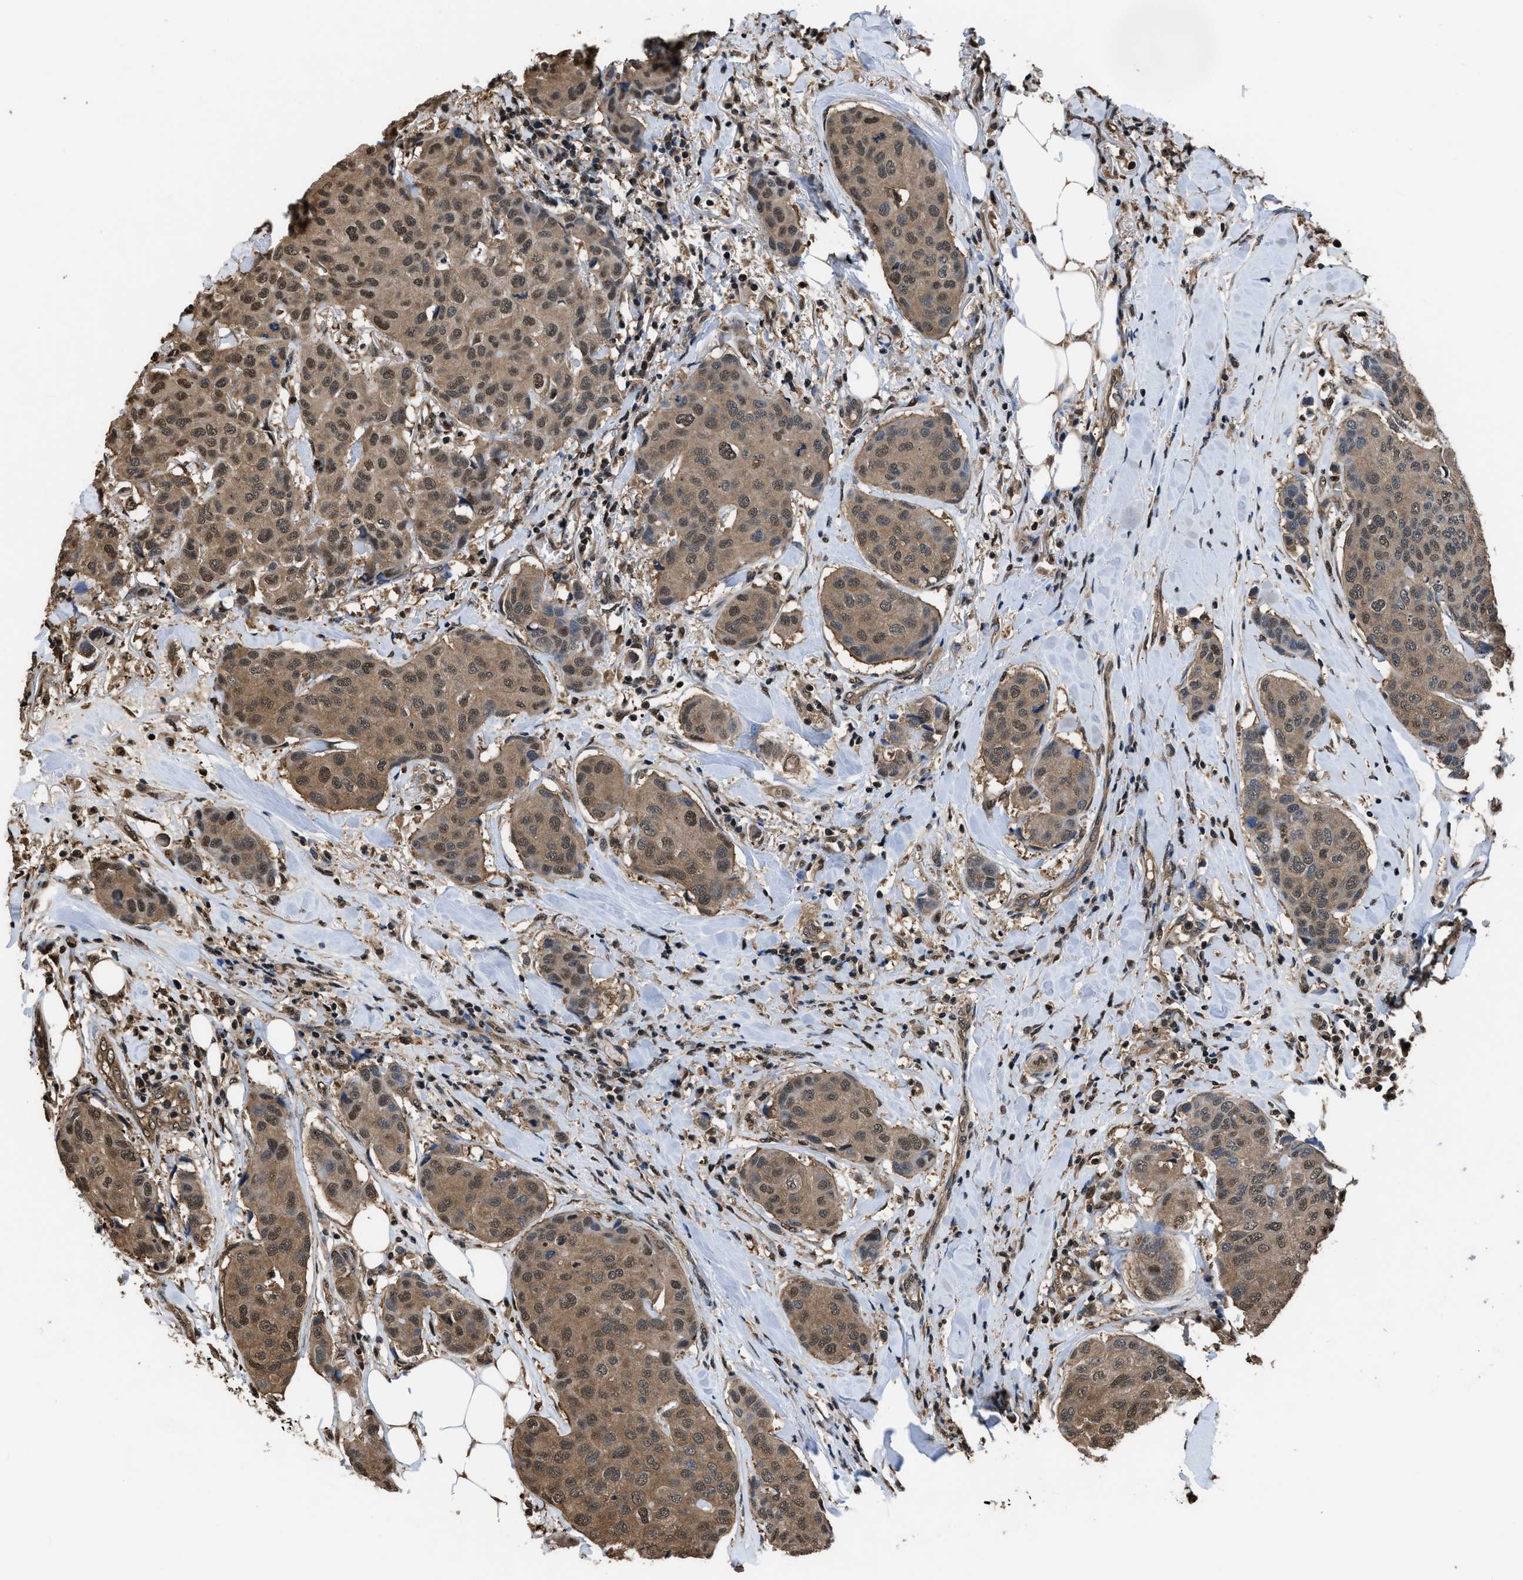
{"staining": {"intensity": "moderate", "quantity": ">75%", "location": "cytoplasmic/membranous,nuclear"}, "tissue": "breast cancer", "cell_type": "Tumor cells", "image_type": "cancer", "snomed": [{"axis": "morphology", "description": "Duct carcinoma"}, {"axis": "topography", "description": "Breast"}], "caption": "An image of human breast cancer (intraductal carcinoma) stained for a protein displays moderate cytoplasmic/membranous and nuclear brown staining in tumor cells. Using DAB (brown) and hematoxylin (blue) stains, captured at high magnification using brightfield microscopy.", "gene": "FNTA", "patient": {"sex": "female", "age": 80}}